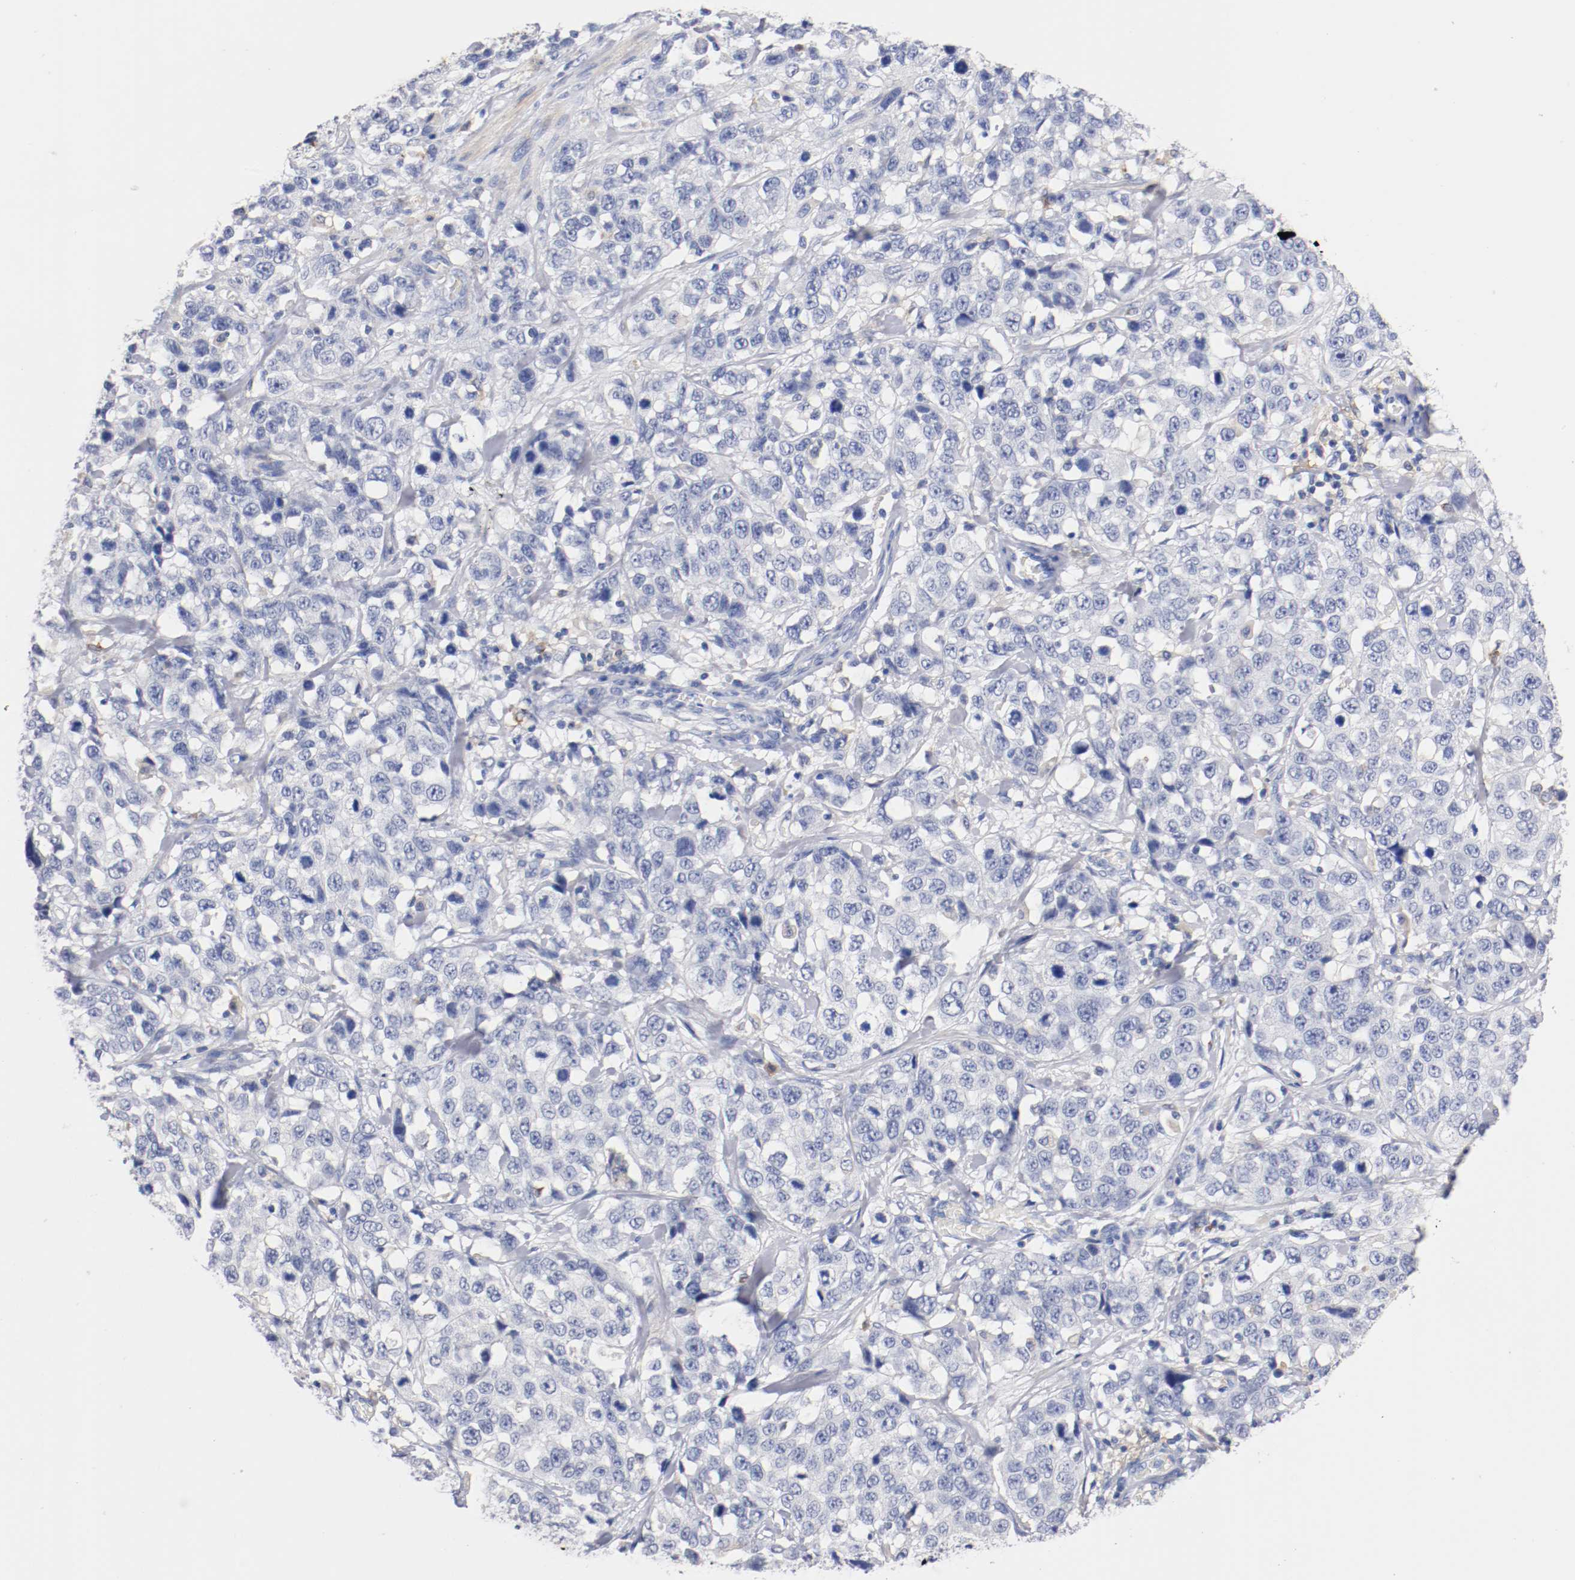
{"staining": {"intensity": "negative", "quantity": "none", "location": "none"}, "tissue": "stomach cancer", "cell_type": "Tumor cells", "image_type": "cancer", "snomed": [{"axis": "morphology", "description": "Normal tissue, NOS"}, {"axis": "morphology", "description": "Adenocarcinoma, NOS"}, {"axis": "topography", "description": "Stomach"}], "caption": "IHC histopathology image of neoplastic tissue: human adenocarcinoma (stomach) stained with DAB demonstrates no significant protein positivity in tumor cells.", "gene": "FGFBP1", "patient": {"sex": "male", "age": 48}}